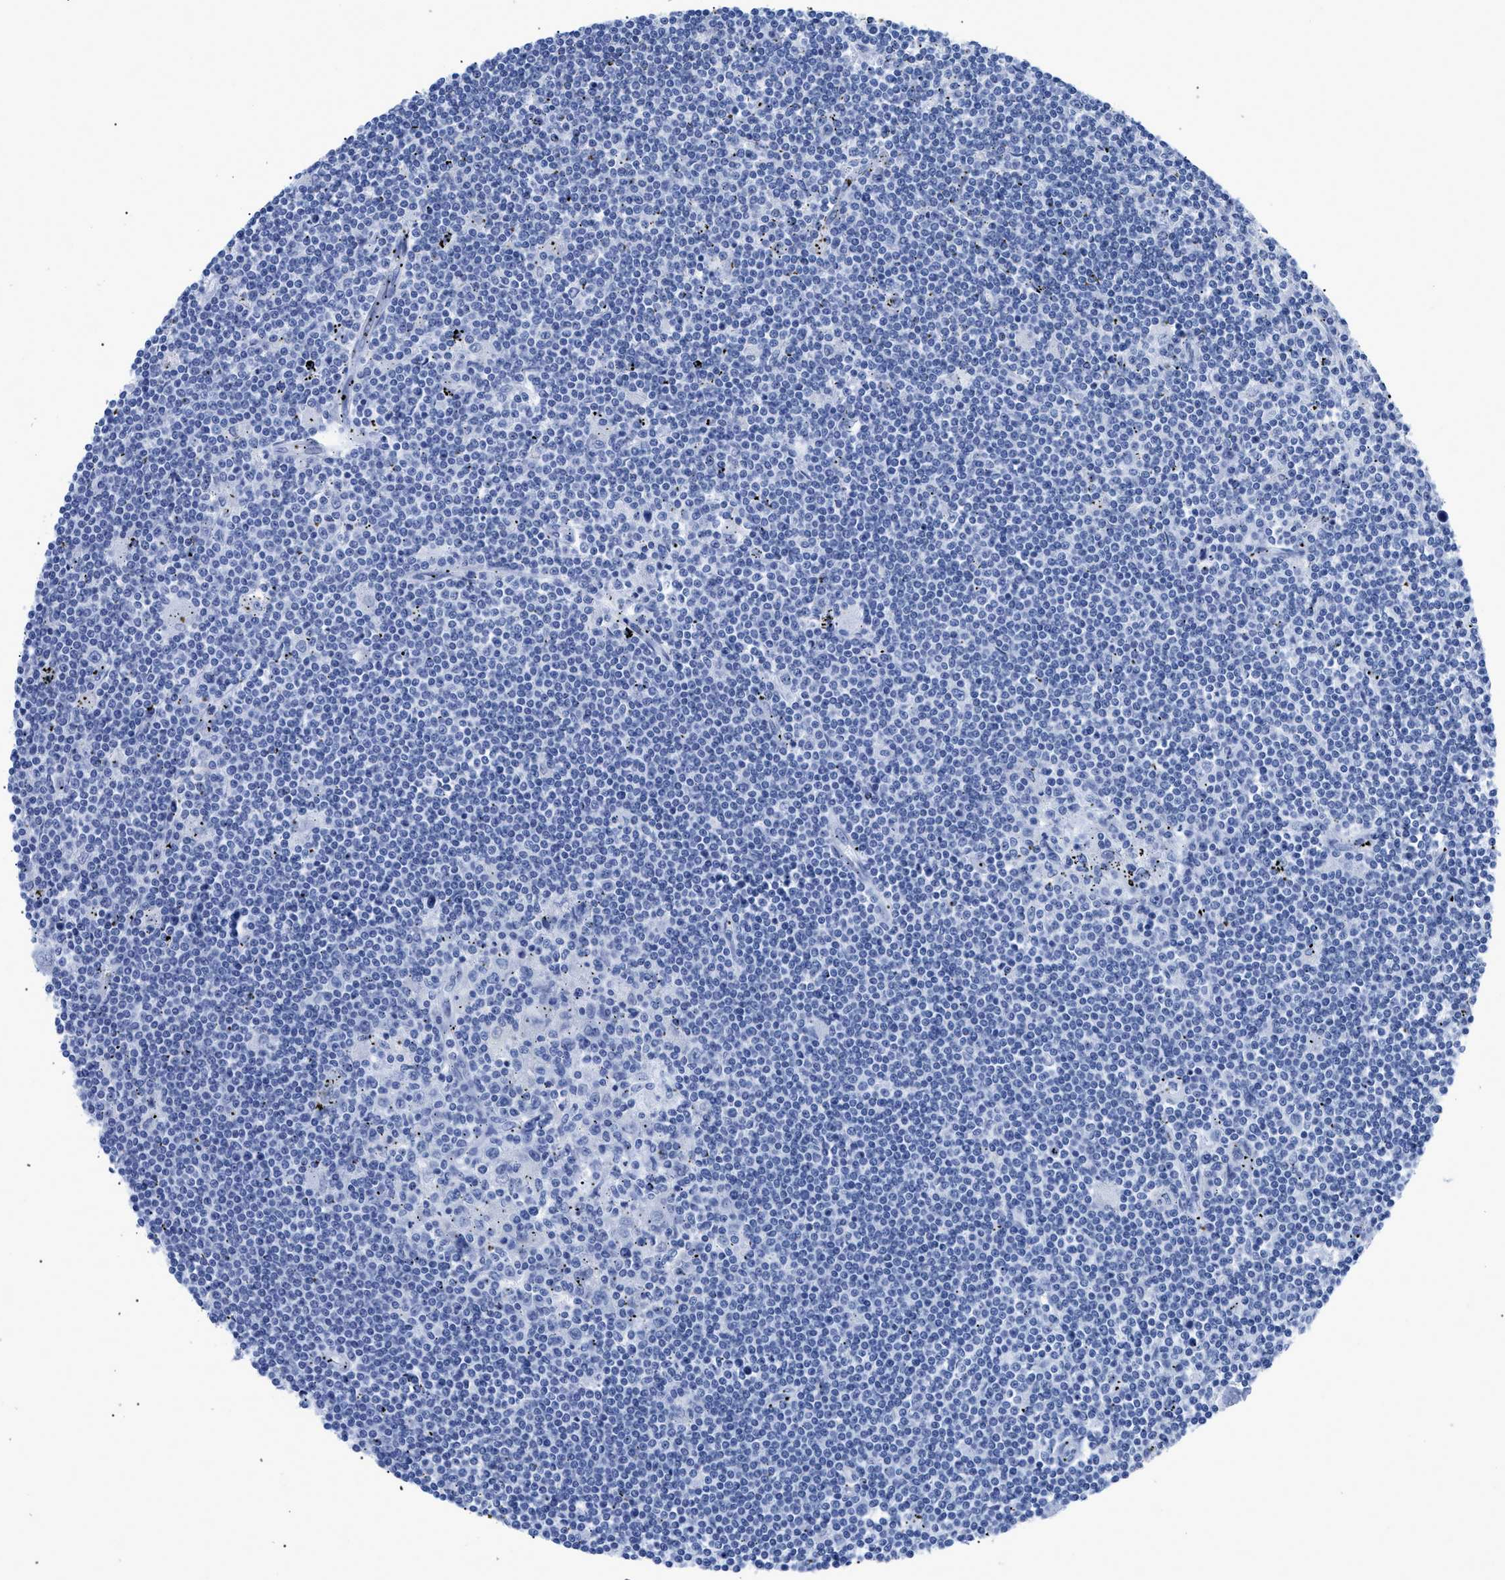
{"staining": {"intensity": "negative", "quantity": "none", "location": "none"}, "tissue": "lymphoma", "cell_type": "Tumor cells", "image_type": "cancer", "snomed": [{"axis": "morphology", "description": "Malignant lymphoma, non-Hodgkin's type, Low grade"}, {"axis": "topography", "description": "Spleen"}], "caption": "Tumor cells are negative for protein expression in human malignant lymphoma, non-Hodgkin's type (low-grade). The staining is performed using DAB brown chromogen with nuclei counter-stained in using hematoxylin.", "gene": "DUSP26", "patient": {"sex": "male", "age": 76}}